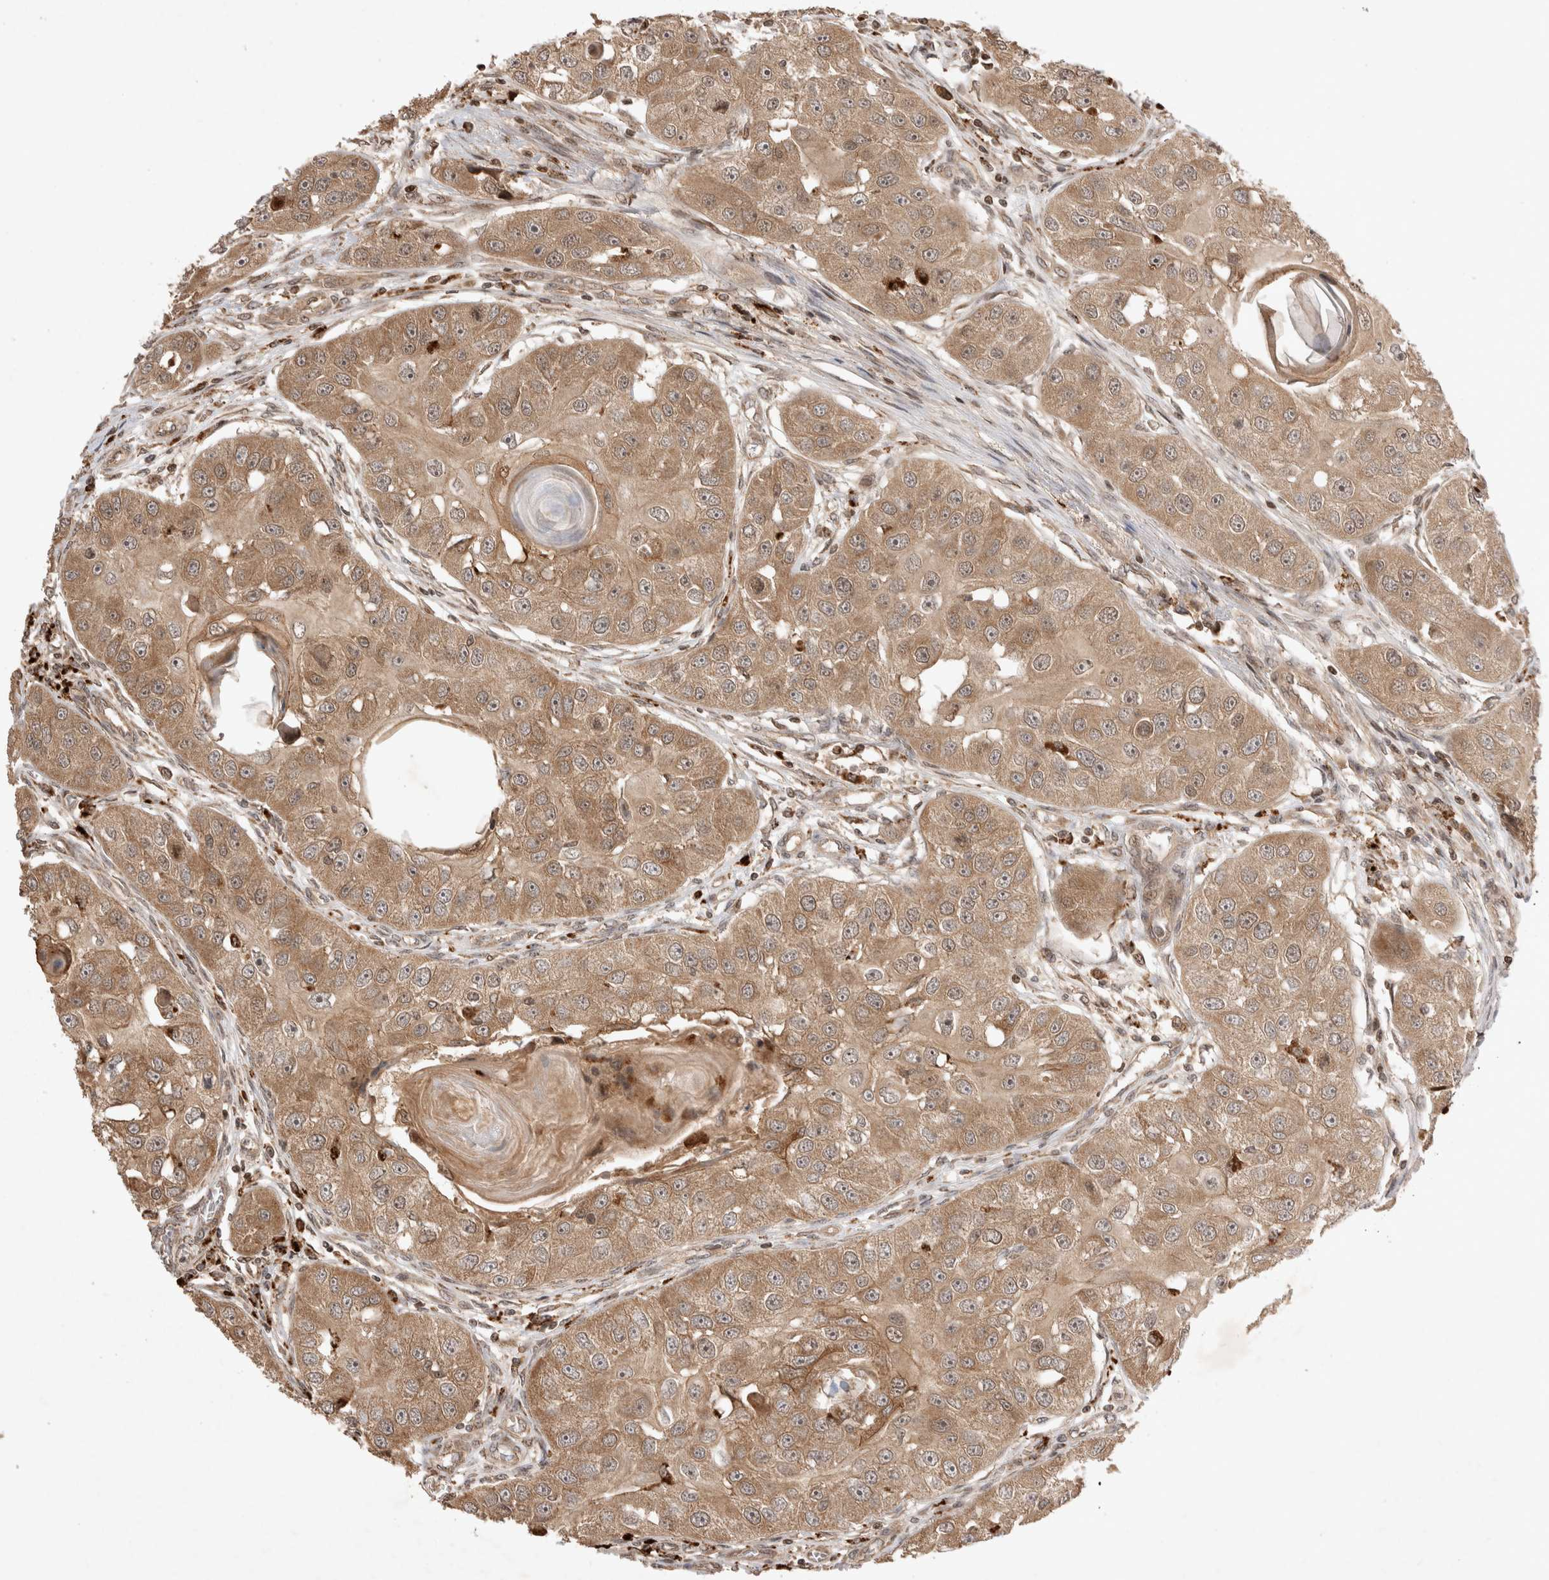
{"staining": {"intensity": "moderate", "quantity": ">75%", "location": "cytoplasmic/membranous"}, "tissue": "head and neck cancer", "cell_type": "Tumor cells", "image_type": "cancer", "snomed": [{"axis": "morphology", "description": "Normal tissue, NOS"}, {"axis": "morphology", "description": "Squamous cell carcinoma, NOS"}, {"axis": "topography", "description": "Skeletal muscle"}, {"axis": "topography", "description": "Head-Neck"}], "caption": "IHC histopathology image of neoplastic tissue: head and neck cancer stained using immunohistochemistry reveals medium levels of moderate protein expression localized specifically in the cytoplasmic/membranous of tumor cells, appearing as a cytoplasmic/membranous brown color.", "gene": "FAM221A", "patient": {"sex": "male", "age": 51}}